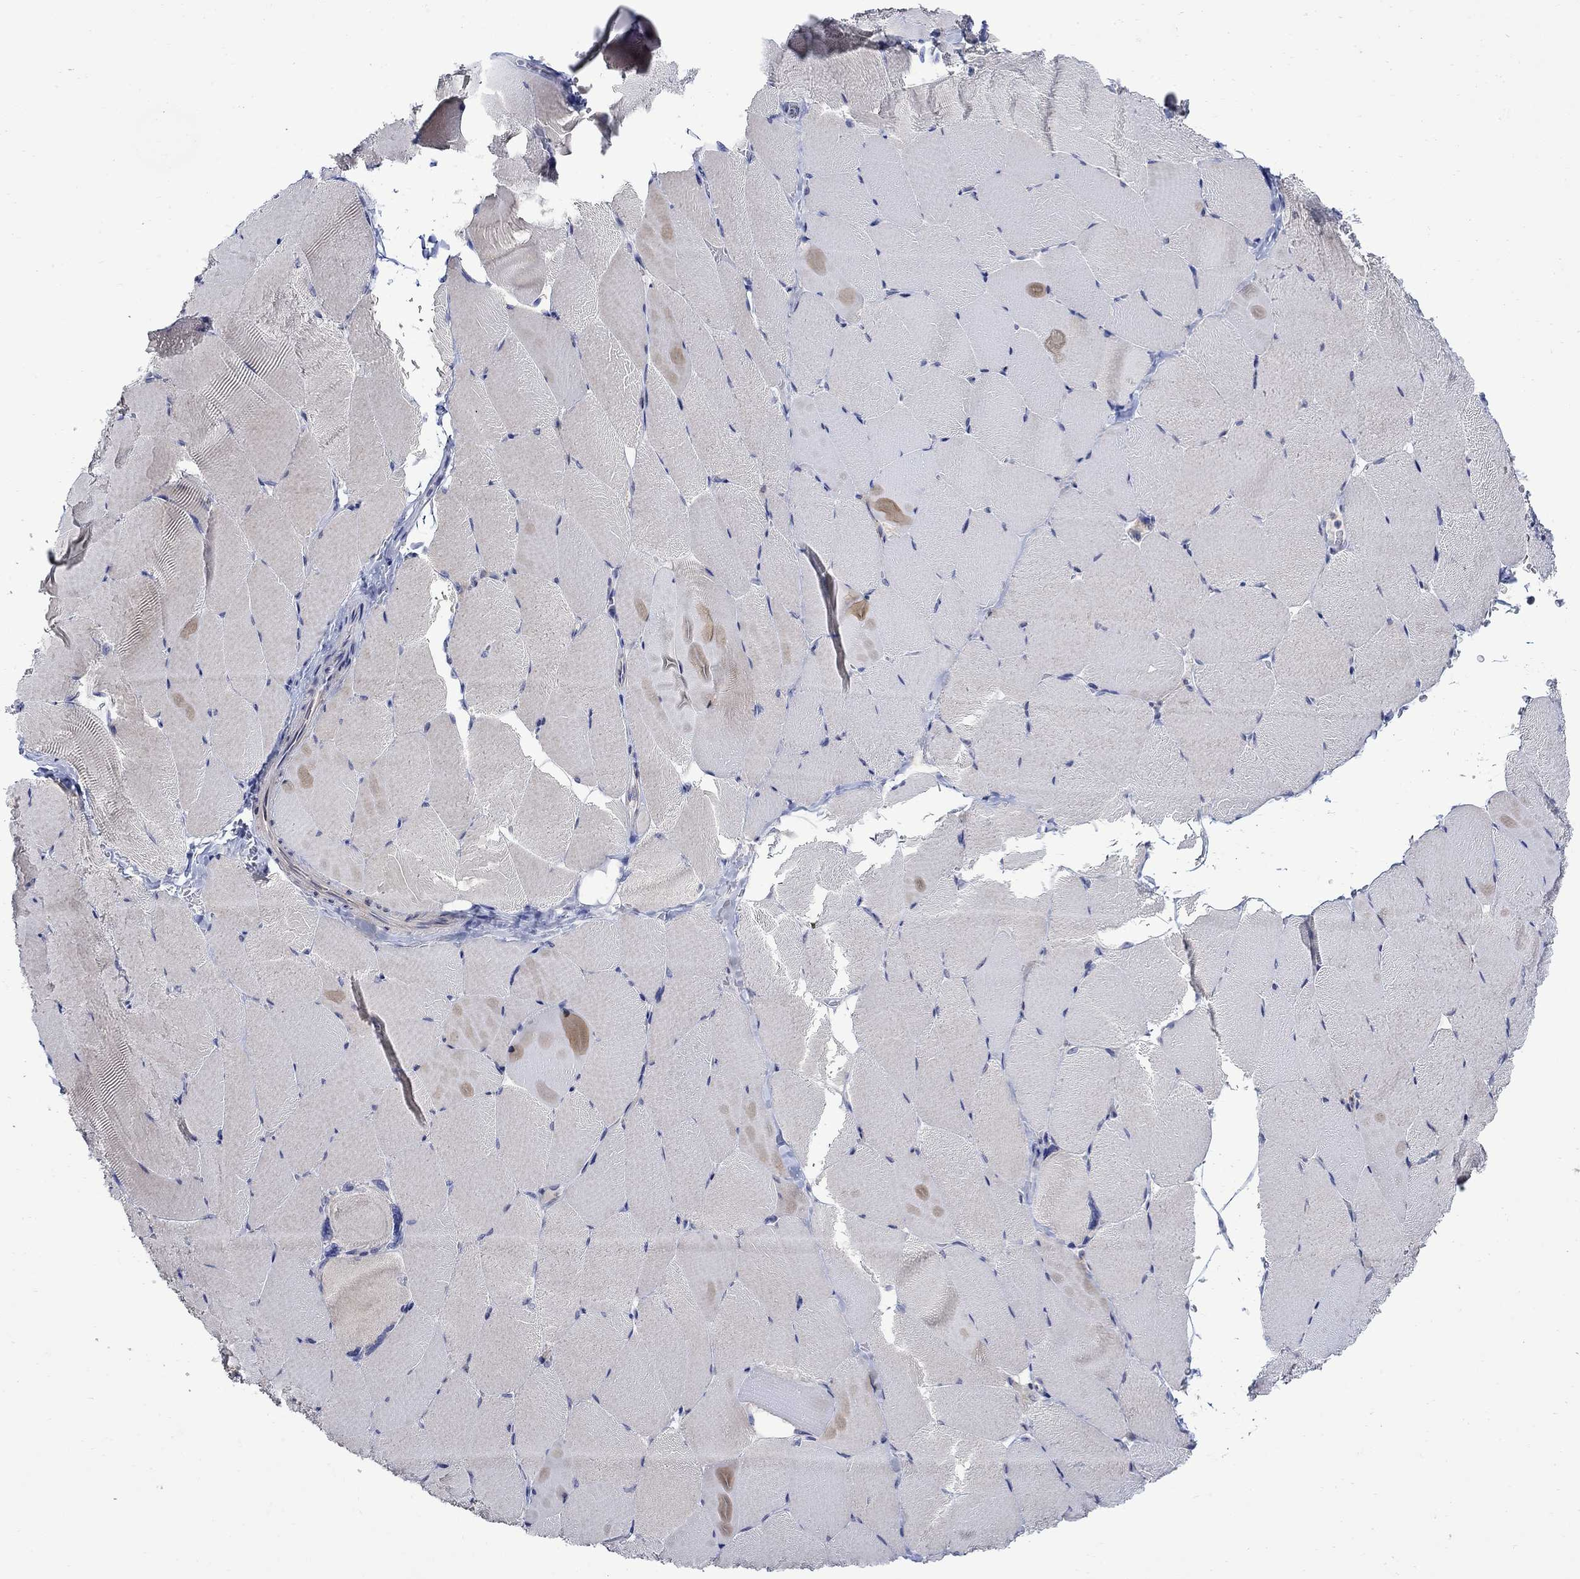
{"staining": {"intensity": "negative", "quantity": "none", "location": "none"}, "tissue": "skeletal muscle", "cell_type": "Myocytes", "image_type": "normal", "snomed": [{"axis": "morphology", "description": "Normal tissue, NOS"}, {"axis": "topography", "description": "Skeletal muscle"}], "caption": "IHC of normal human skeletal muscle displays no staining in myocytes. (Brightfield microscopy of DAB (3,3'-diaminobenzidine) immunohistochemistry (IHC) at high magnification).", "gene": "DLK1", "patient": {"sex": "female", "age": 37}}